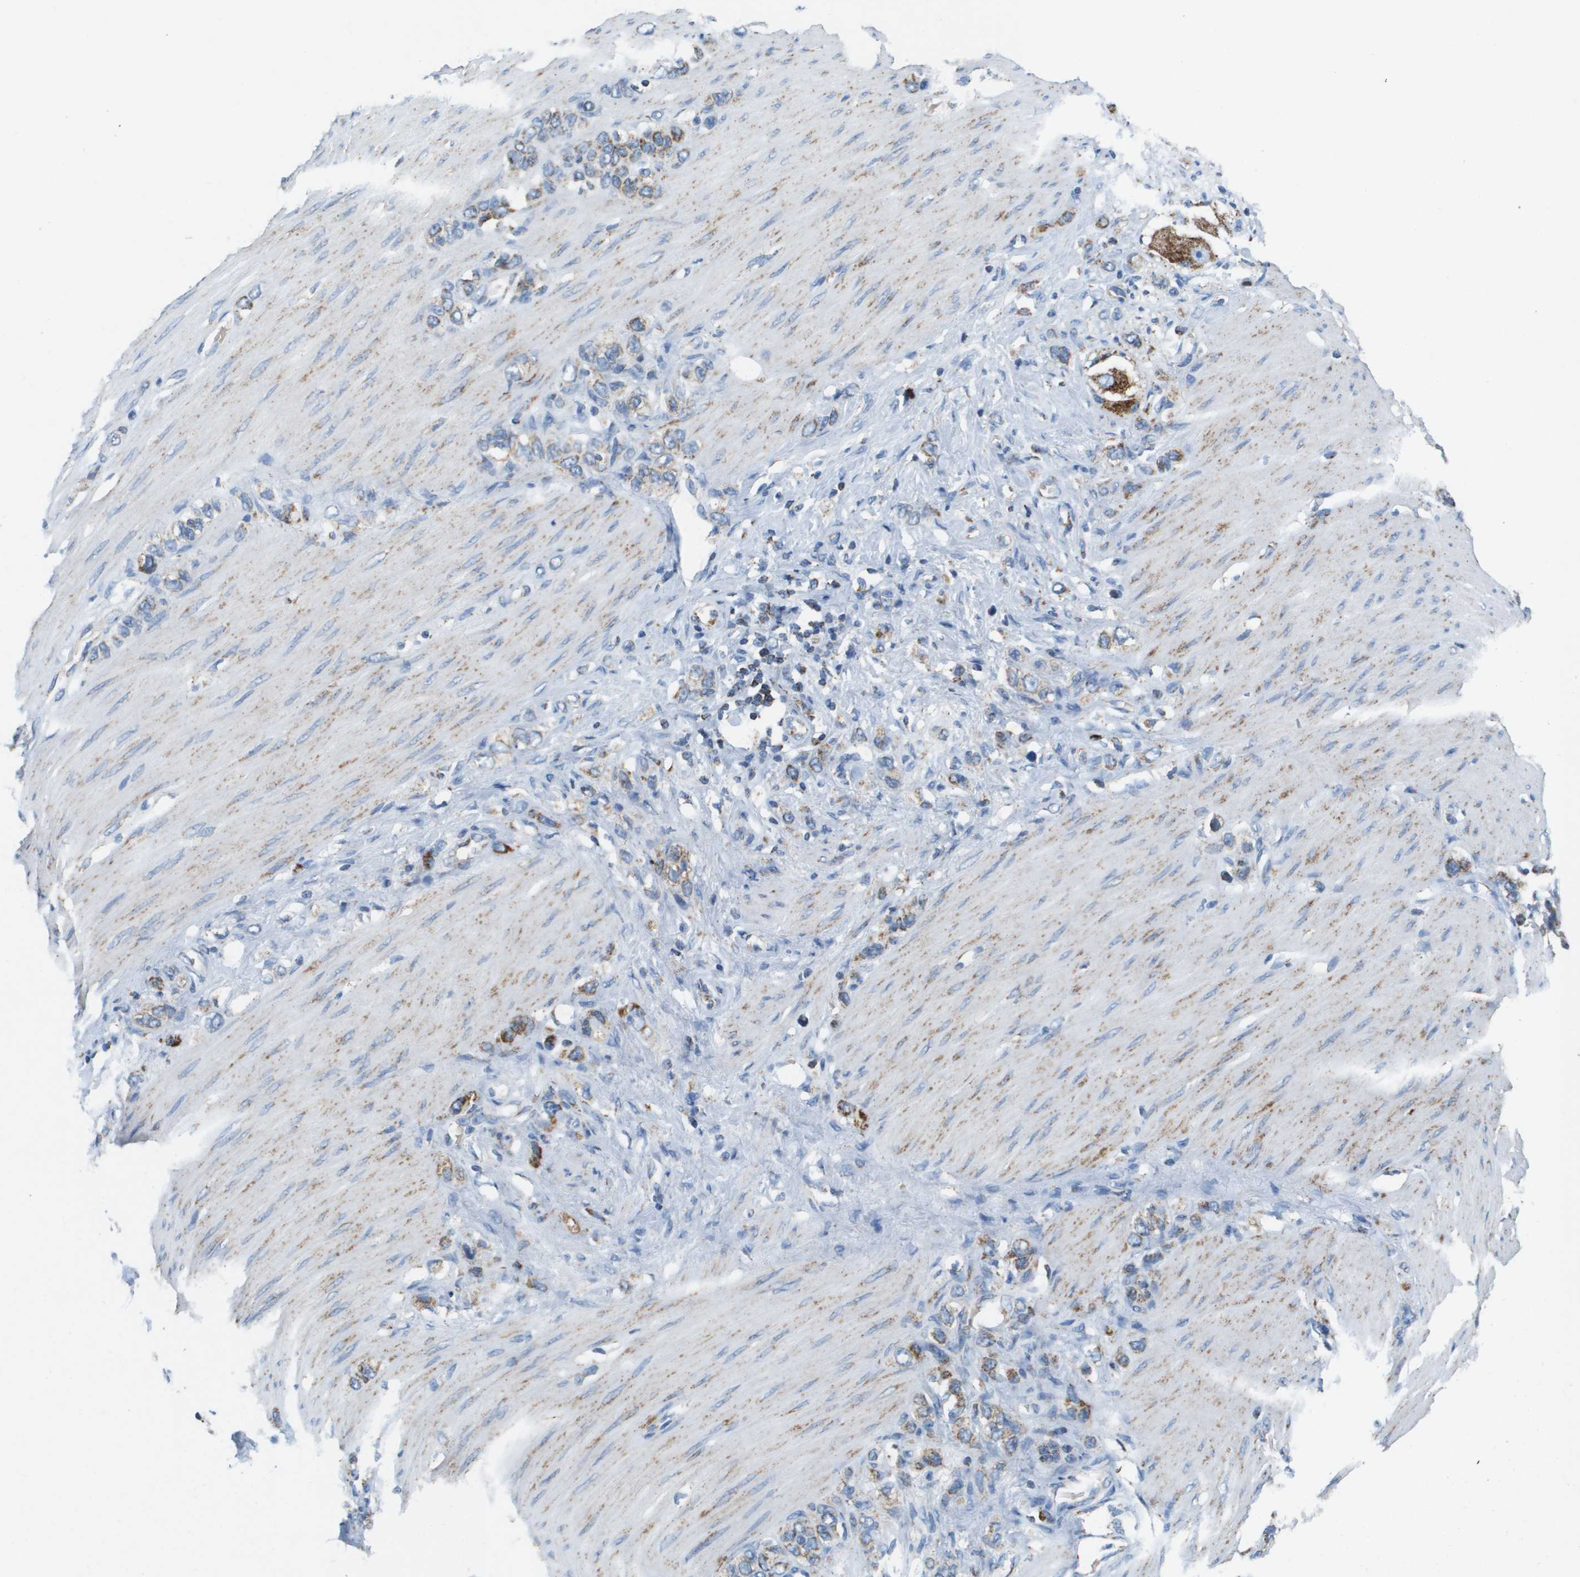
{"staining": {"intensity": "strong", "quantity": "25%-75%", "location": "cytoplasmic/membranous"}, "tissue": "stomach cancer", "cell_type": "Tumor cells", "image_type": "cancer", "snomed": [{"axis": "morphology", "description": "Adenocarcinoma, NOS"}, {"axis": "morphology", "description": "Adenocarcinoma, High grade"}, {"axis": "topography", "description": "Stomach, upper"}, {"axis": "topography", "description": "Stomach, lower"}], "caption": "Protein expression analysis of human stomach cancer (high-grade adenocarcinoma) reveals strong cytoplasmic/membranous expression in approximately 25%-75% of tumor cells.", "gene": "ATP5F1B", "patient": {"sex": "female", "age": 65}}